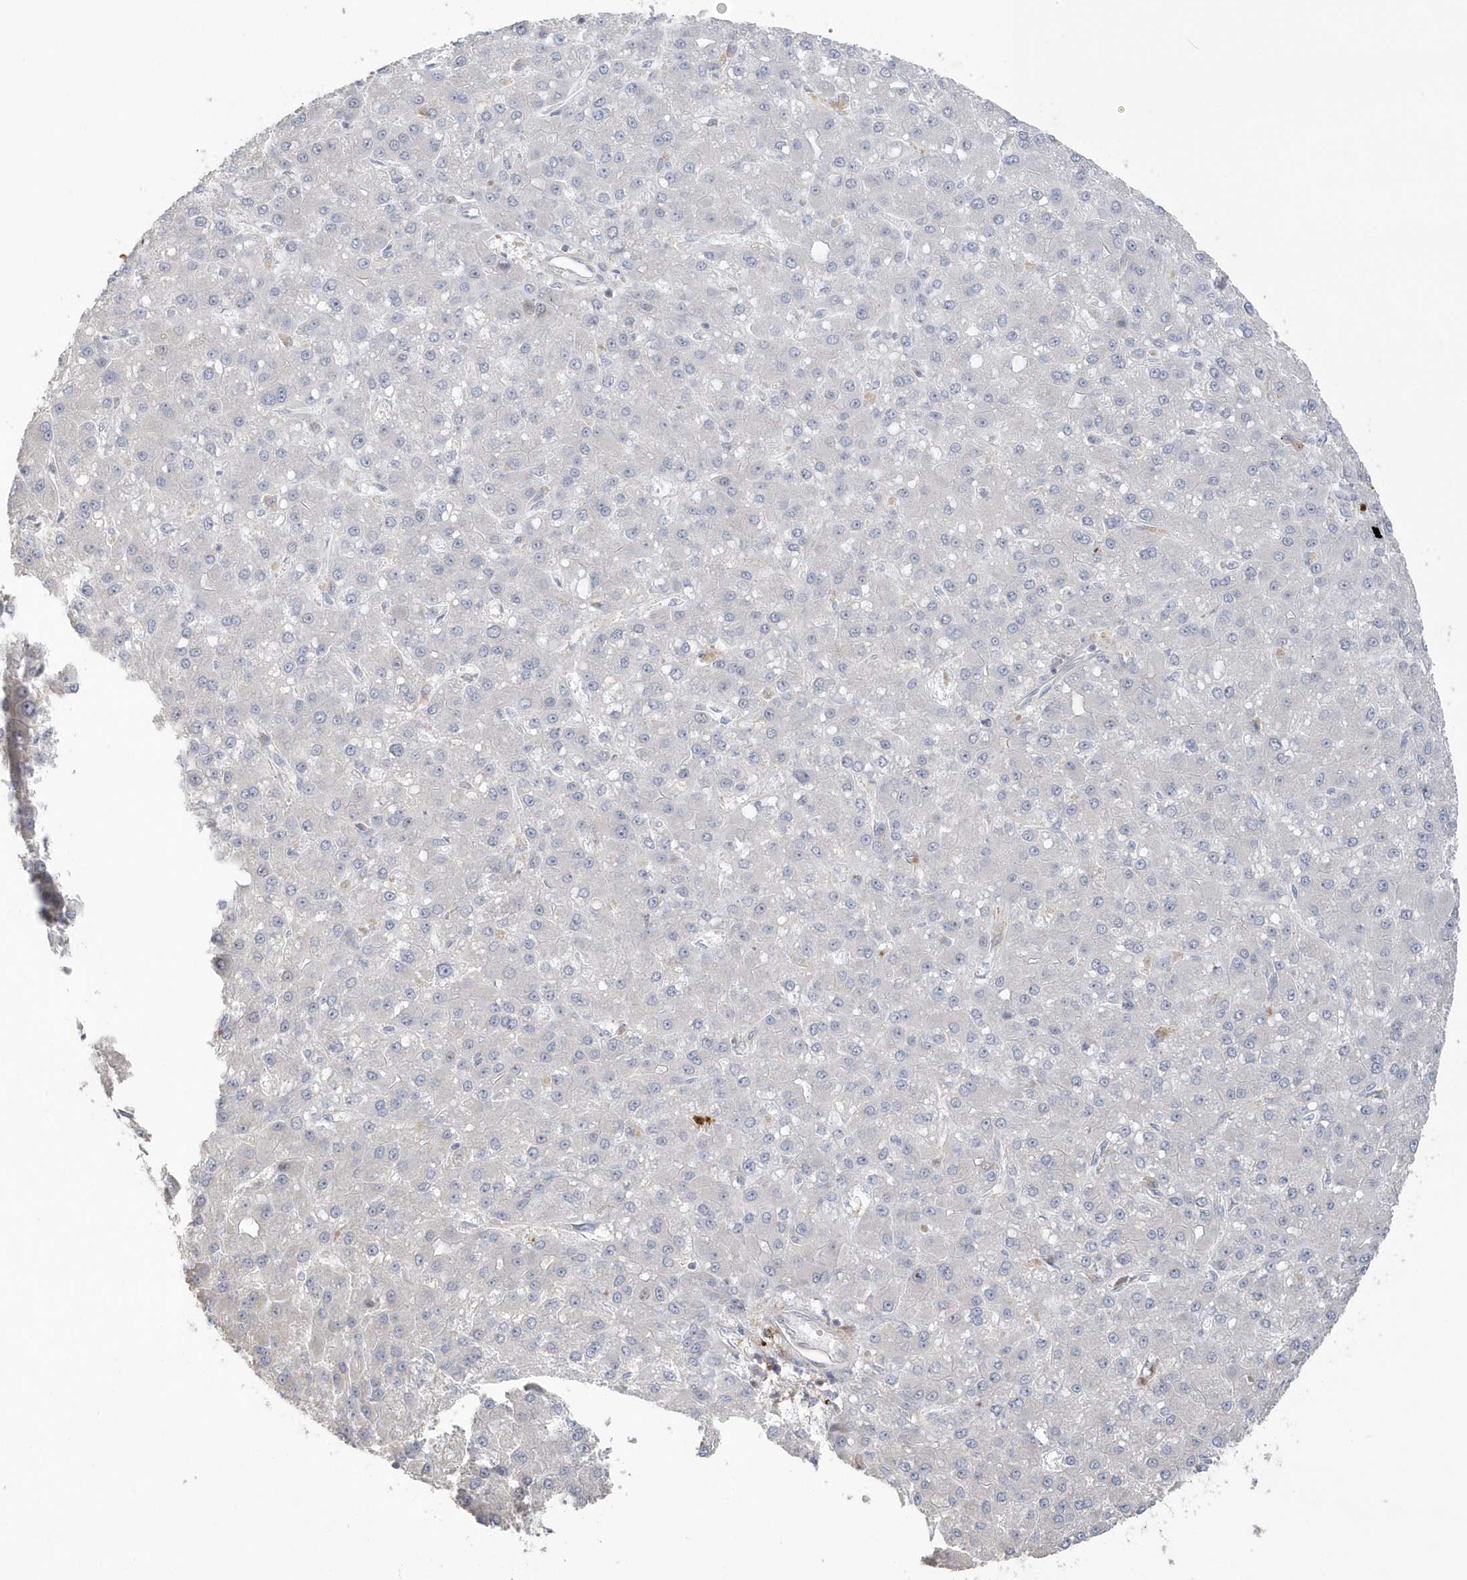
{"staining": {"intensity": "negative", "quantity": "none", "location": "none"}, "tissue": "liver cancer", "cell_type": "Tumor cells", "image_type": "cancer", "snomed": [{"axis": "morphology", "description": "Carcinoma, Hepatocellular, NOS"}, {"axis": "topography", "description": "Liver"}], "caption": "Immunohistochemistry (IHC) micrograph of neoplastic tissue: human liver cancer (hepatocellular carcinoma) stained with DAB (3,3'-diaminobenzidine) shows no significant protein staining in tumor cells. (DAB IHC with hematoxylin counter stain).", "gene": "NAF1", "patient": {"sex": "male", "age": 67}}